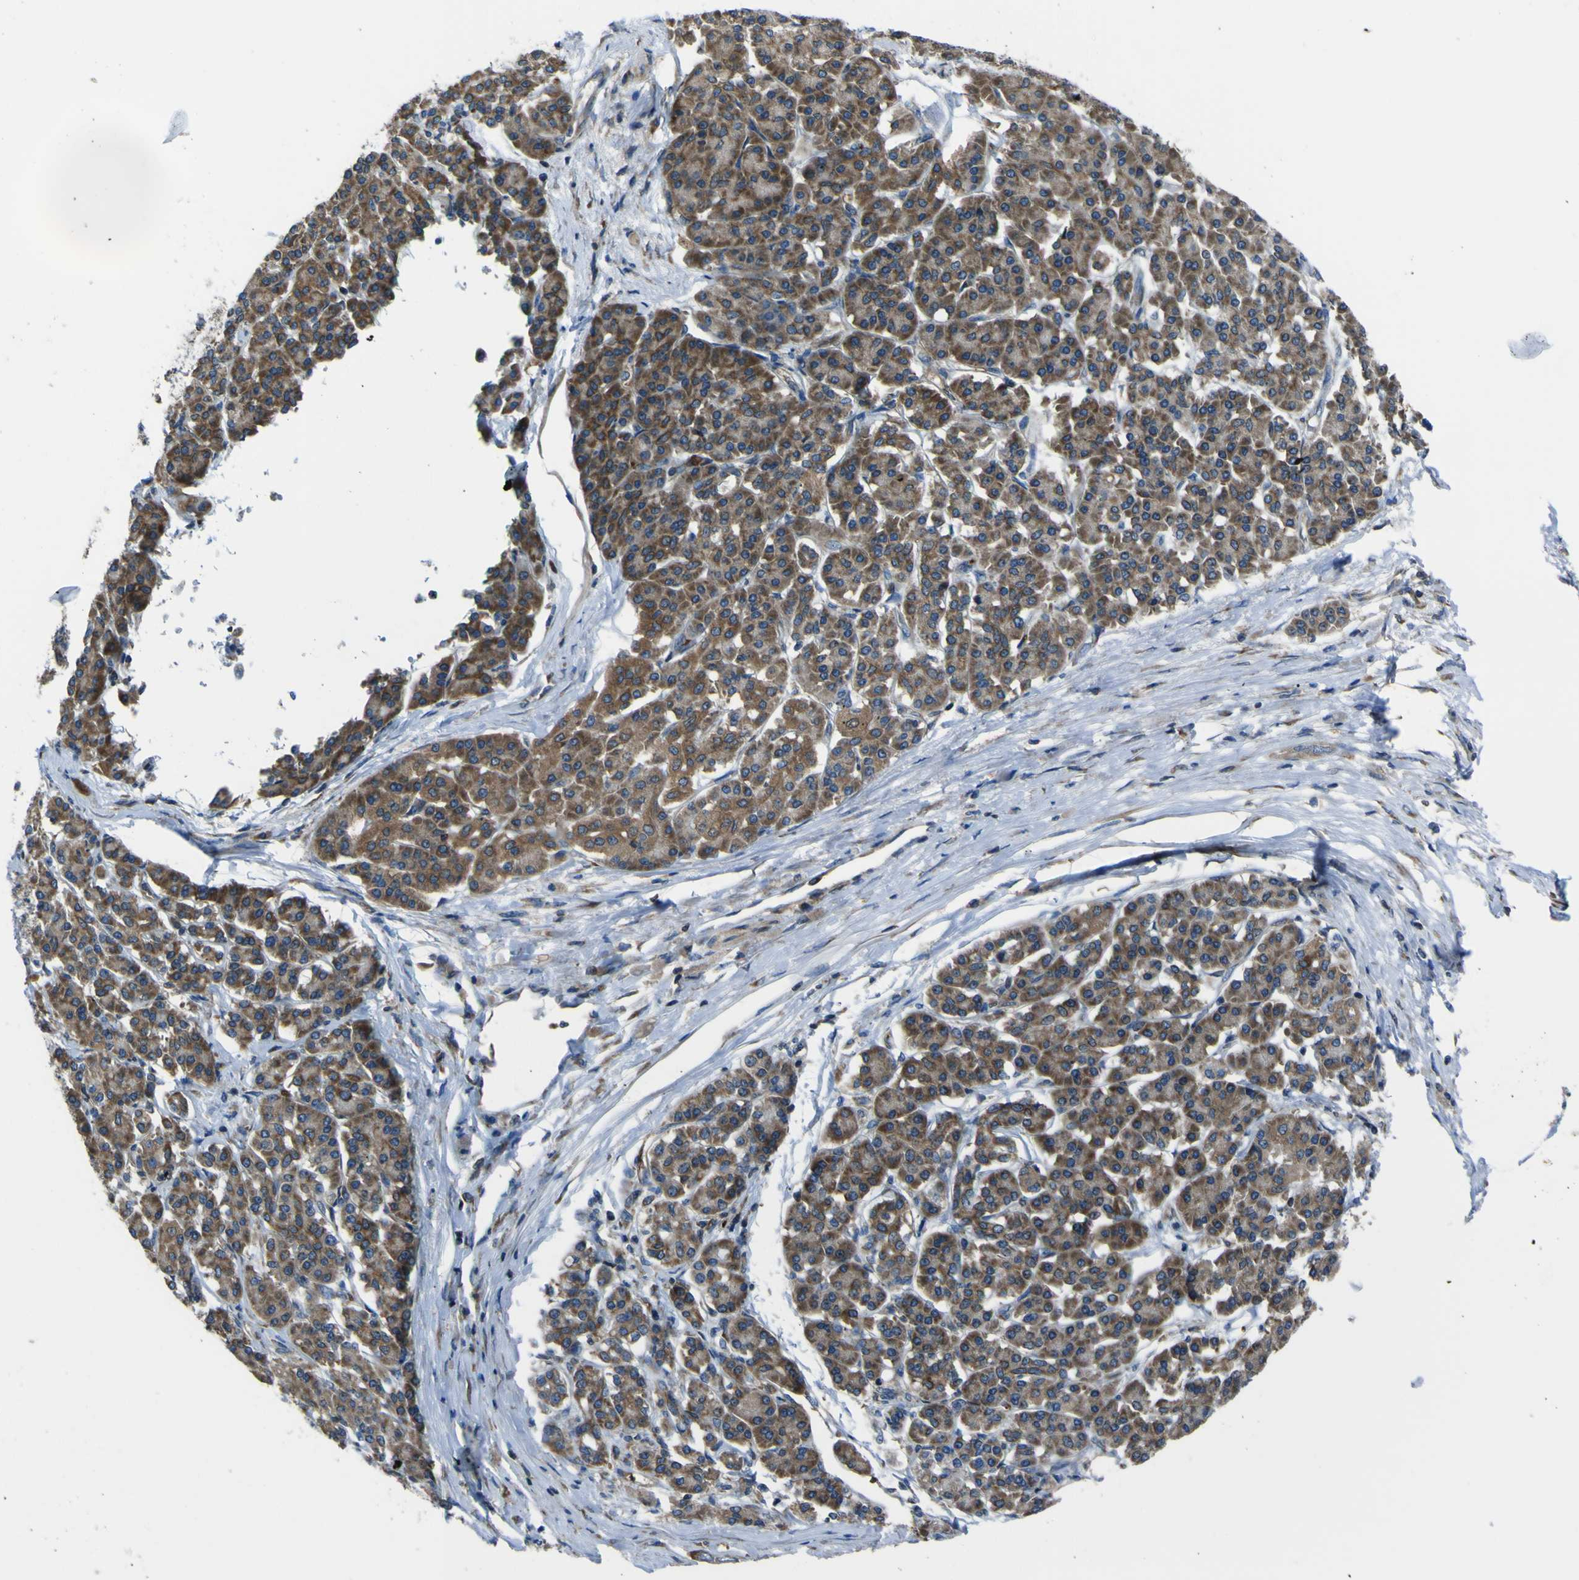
{"staining": {"intensity": "strong", "quantity": ">75%", "location": "cytoplasmic/membranous"}, "tissue": "pancreatic cancer", "cell_type": "Tumor cells", "image_type": "cancer", "snomed": [{"axis": "morphology", "description": "Normal tissue, NOS"}, {"axis": "topography", "description": "Pancreas"}], "caption": "Human pancreatic cancer stained with a protein marker demonstrates strong staining in tumor cells.", "gene": "STIM1", "patient": {"sex": "male", "age": 42}}